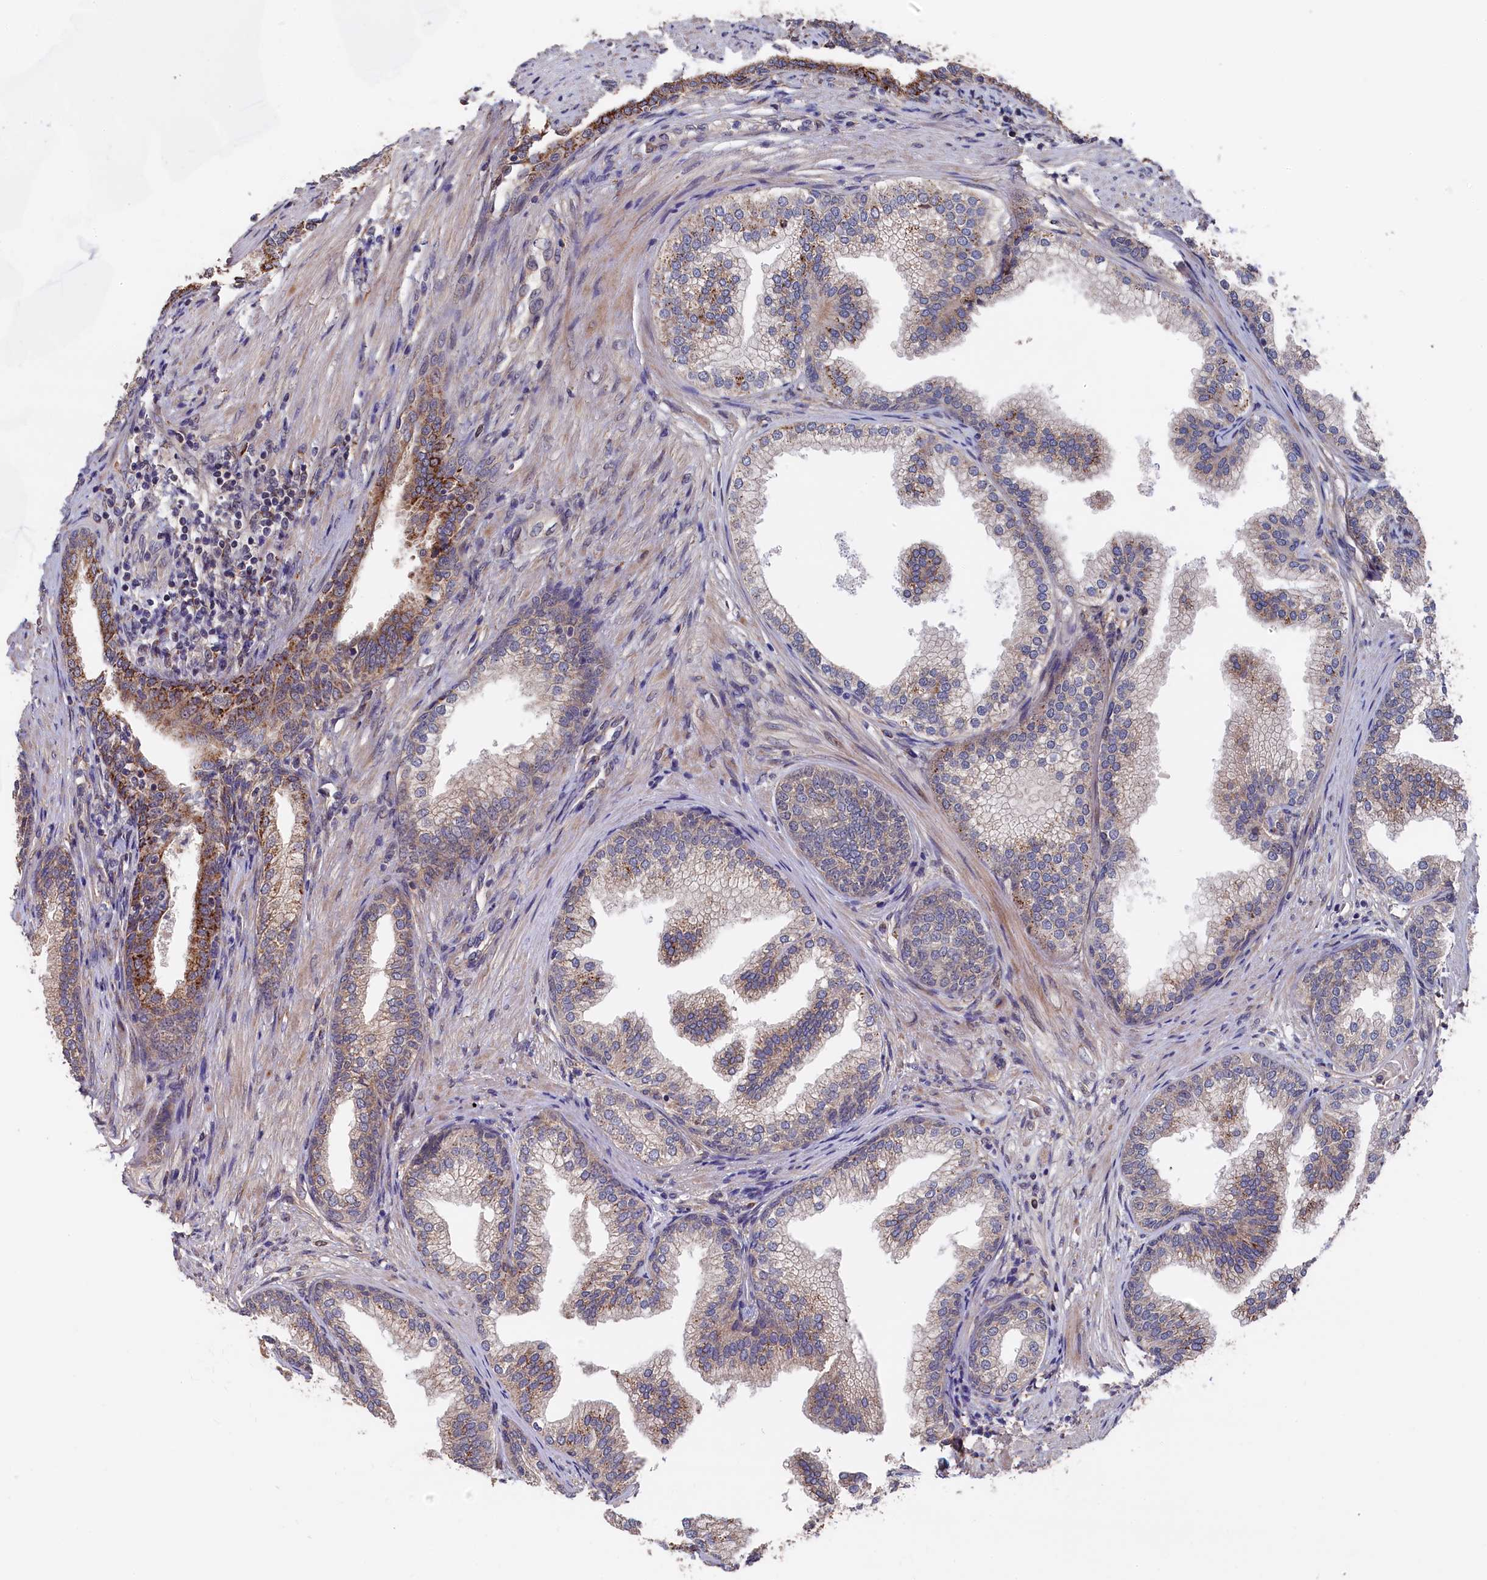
{"staining": {"intensity": "moderate", "quantity": "25%-75%", "location": "cytoplasmic/membranous"}, "tissue": "prostate", "cell_type": "Glandular cells", "image_type": "normal", "snomed": [{"axis": "morphology", "description": "Normal tissue, NOS"}, {"axis": "topography", "description": "Prostate"}], "caption": "IHC staining of normal prostate, which displays medium levels of moderate cytoplasmic/membranous staining in about 25%-75% of glandular cells indicating moderate cytoplasmic/membranous protein staining. The staining was performed using DAB (brown) for protein detection and nuclei were counterstained in hematoxylin (blue).", "gene": "SLC12A4", "patient": {"sex": "male", "age": 76}}